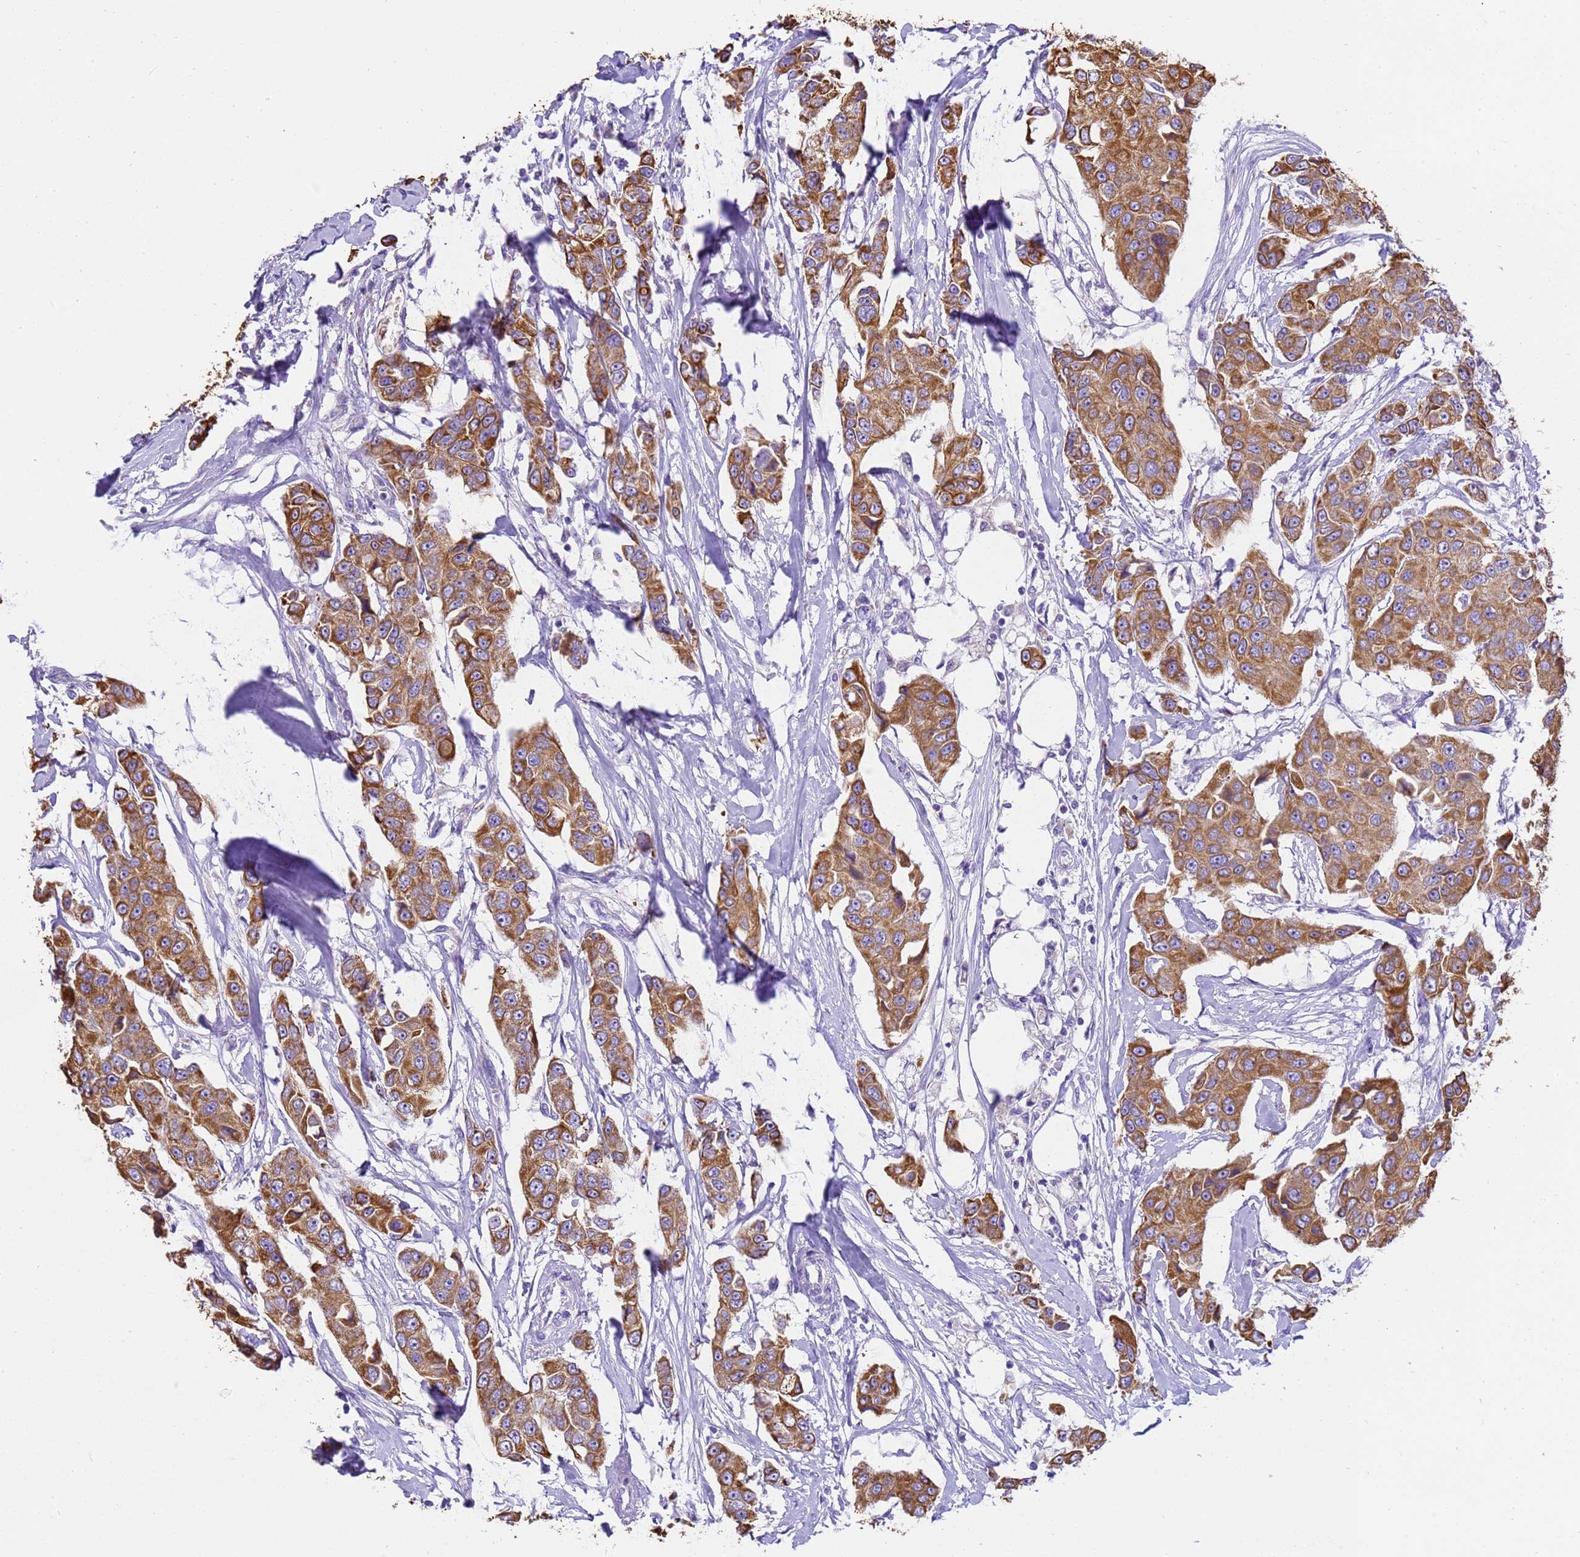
{"staining": {"intensity": "moderate", "quantity": ">75%", "location": "cytoplasmic/membranous"}, "tissue": "breast cancer", "cell_type": "Tumor cells", "image_type": "cancer", "snomed": [{"axis": "morphology", "description": "Duct carcinoma"}, {"axis": "topography", "description": "Breast"}], "caption": "This histopathology image demonstrates immunohistochemistry (IHC) staining of human invasive ductal carcinoma (breast), with medium moderate cytoplasmic/membranous staining in about >75% of tumor cells.", "gene": "PIEZO2", "patient": {"sex": "female", "age": 80}}